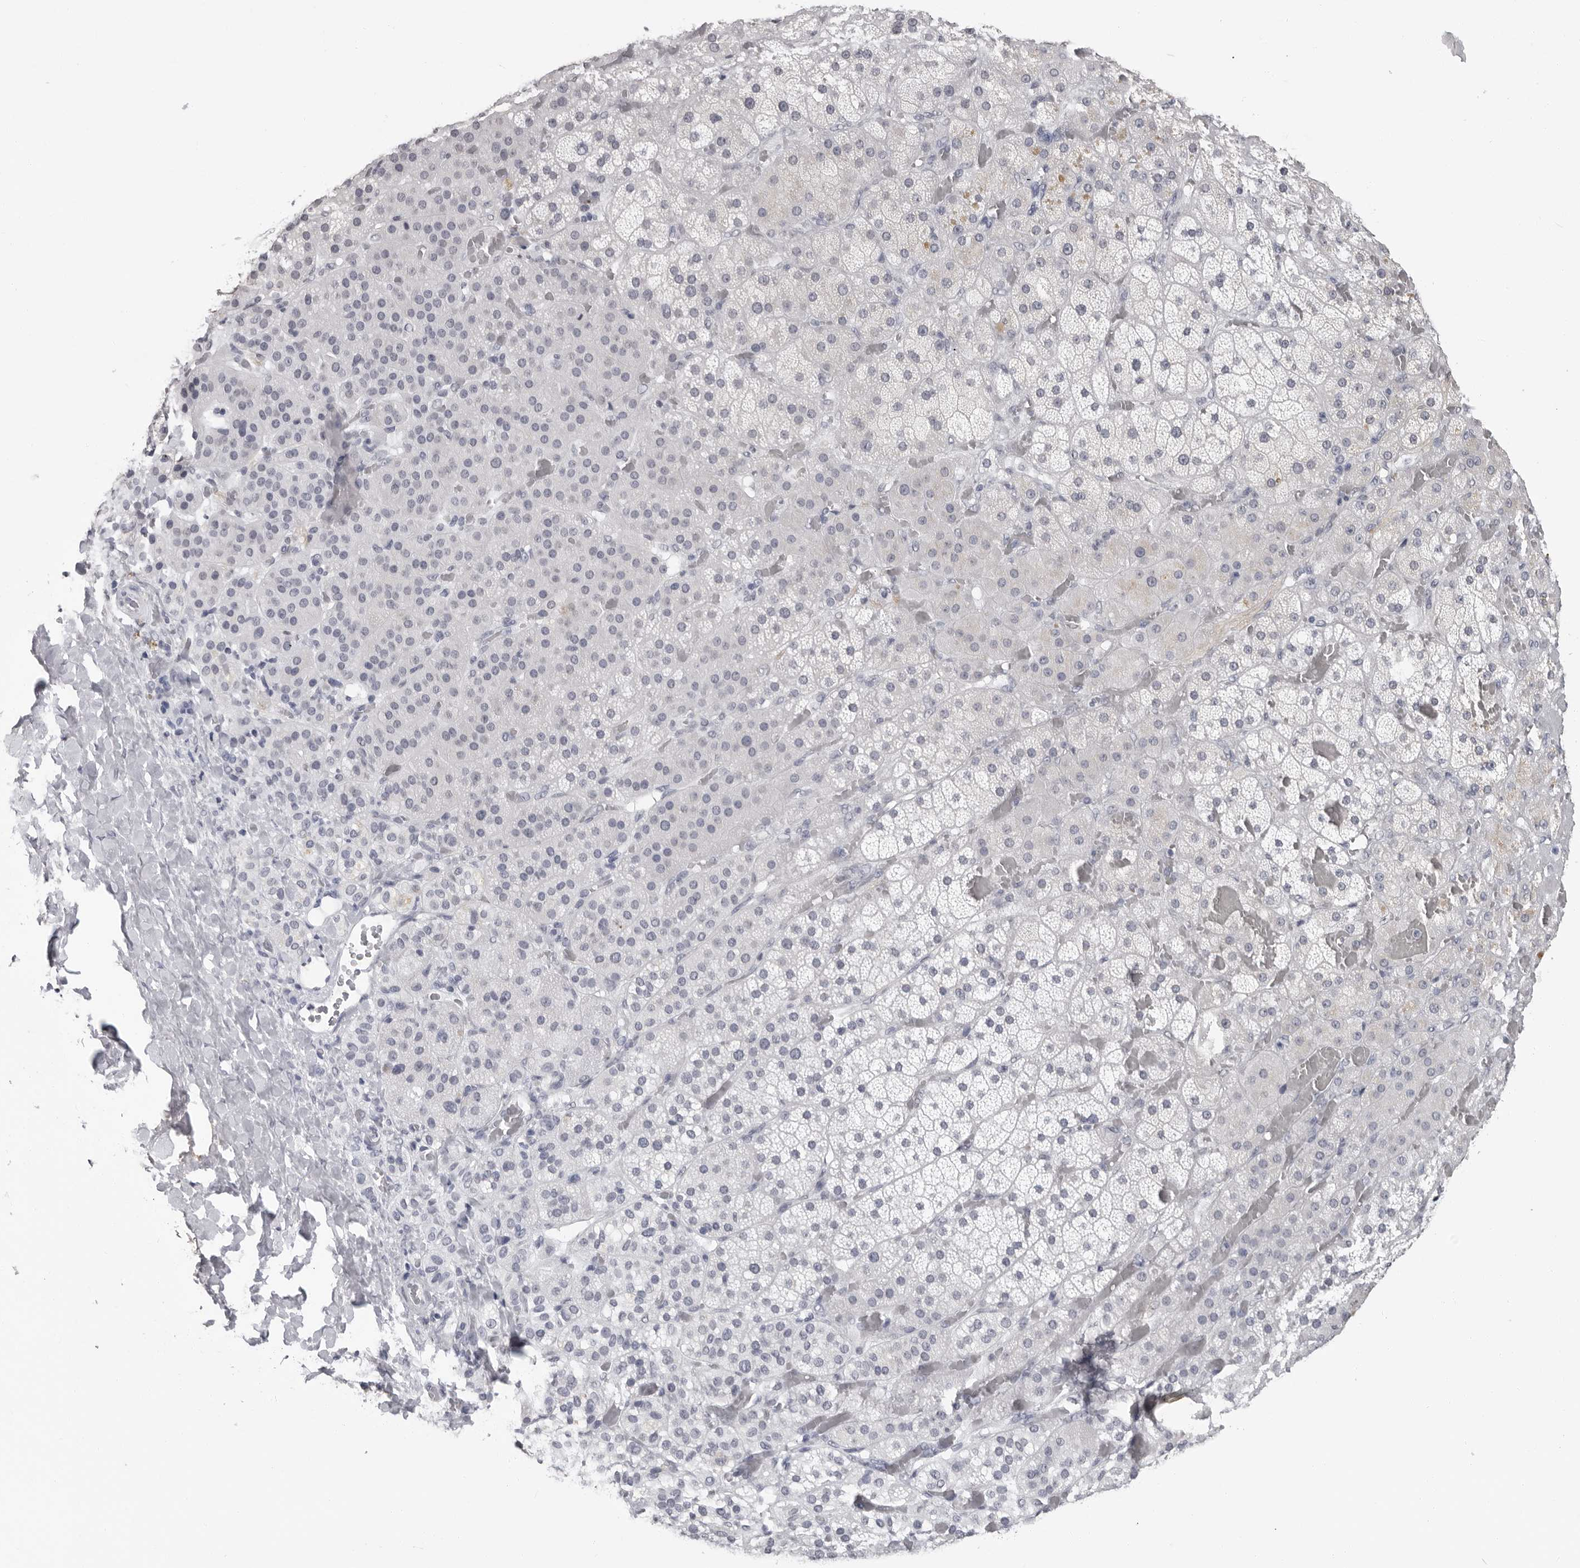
{"staining": {"intensity": "negative", "quantity": "none", "location": "none"}, "tissue": "adrenal gland", "cell_type": "Glandular cells", "image_type": "normal", "snomed": [{"axis": "morphology", "description": "Normal tissue, NOS"}, {"axis": "topography", "description": "Adrenal gland"}], "caption": "Immunohistochemistry image of benign adrenal gland: human adrenal gland stained with DAB reveals no significant protein expression in glandular cells.", "gene": "HEPACAM", "patient": {"sex": "male", "age": 57}}